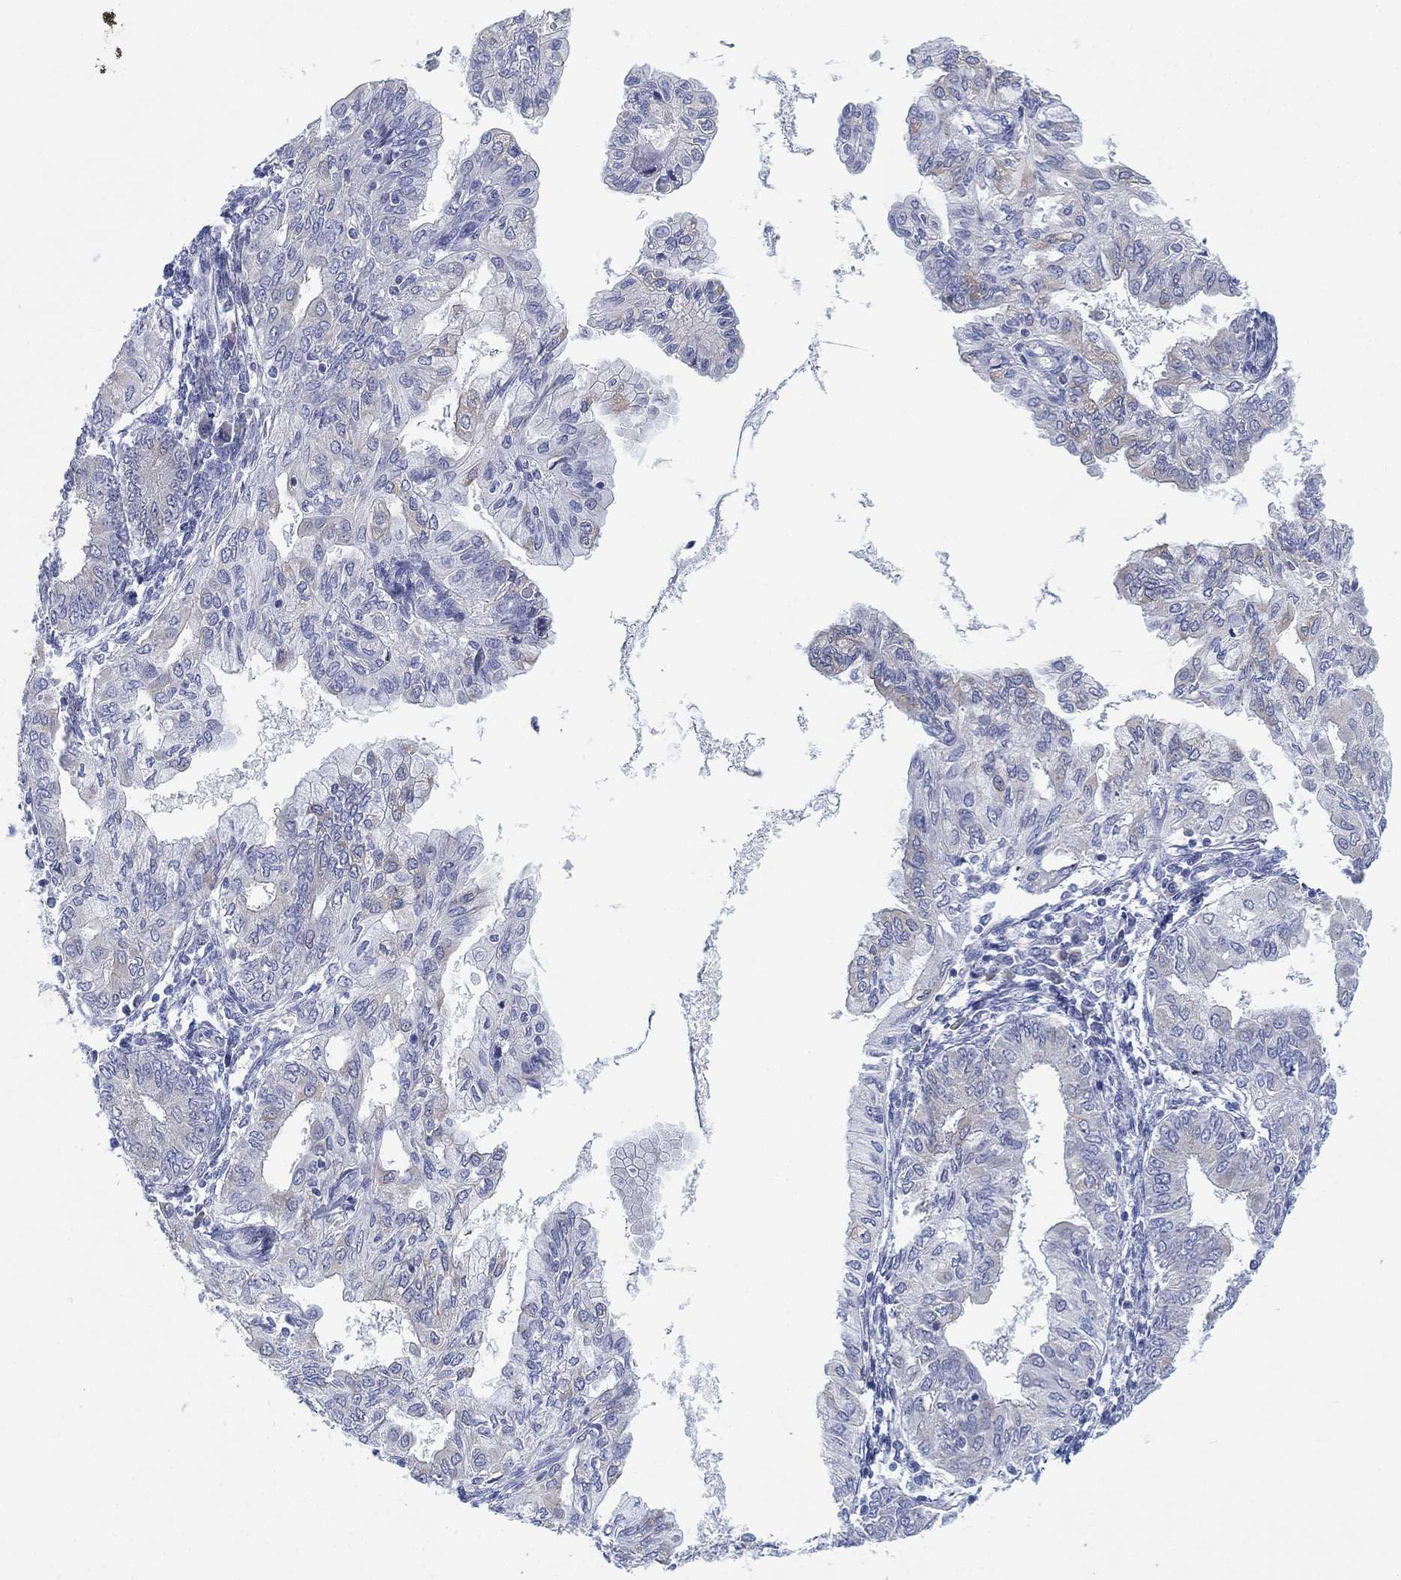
{"staining": {"intensity": "negative", "quantity": "none", "location": "none"}, "tissue": "endometrial cancer", "cell_type": "Tumor cells", "image_type": "cancer", "snomed": [{"axis": "morphology", "description": "Adenocarcinoma, NOS"}, {"axis": "topography", "description": "Endometrium"}], "caption": "Image shows no significant protein positivity in tumor cells of adenocarcinoma (endometrial).", "gene": "GCNA", "patient": {"sex": "female", "age": 68}}